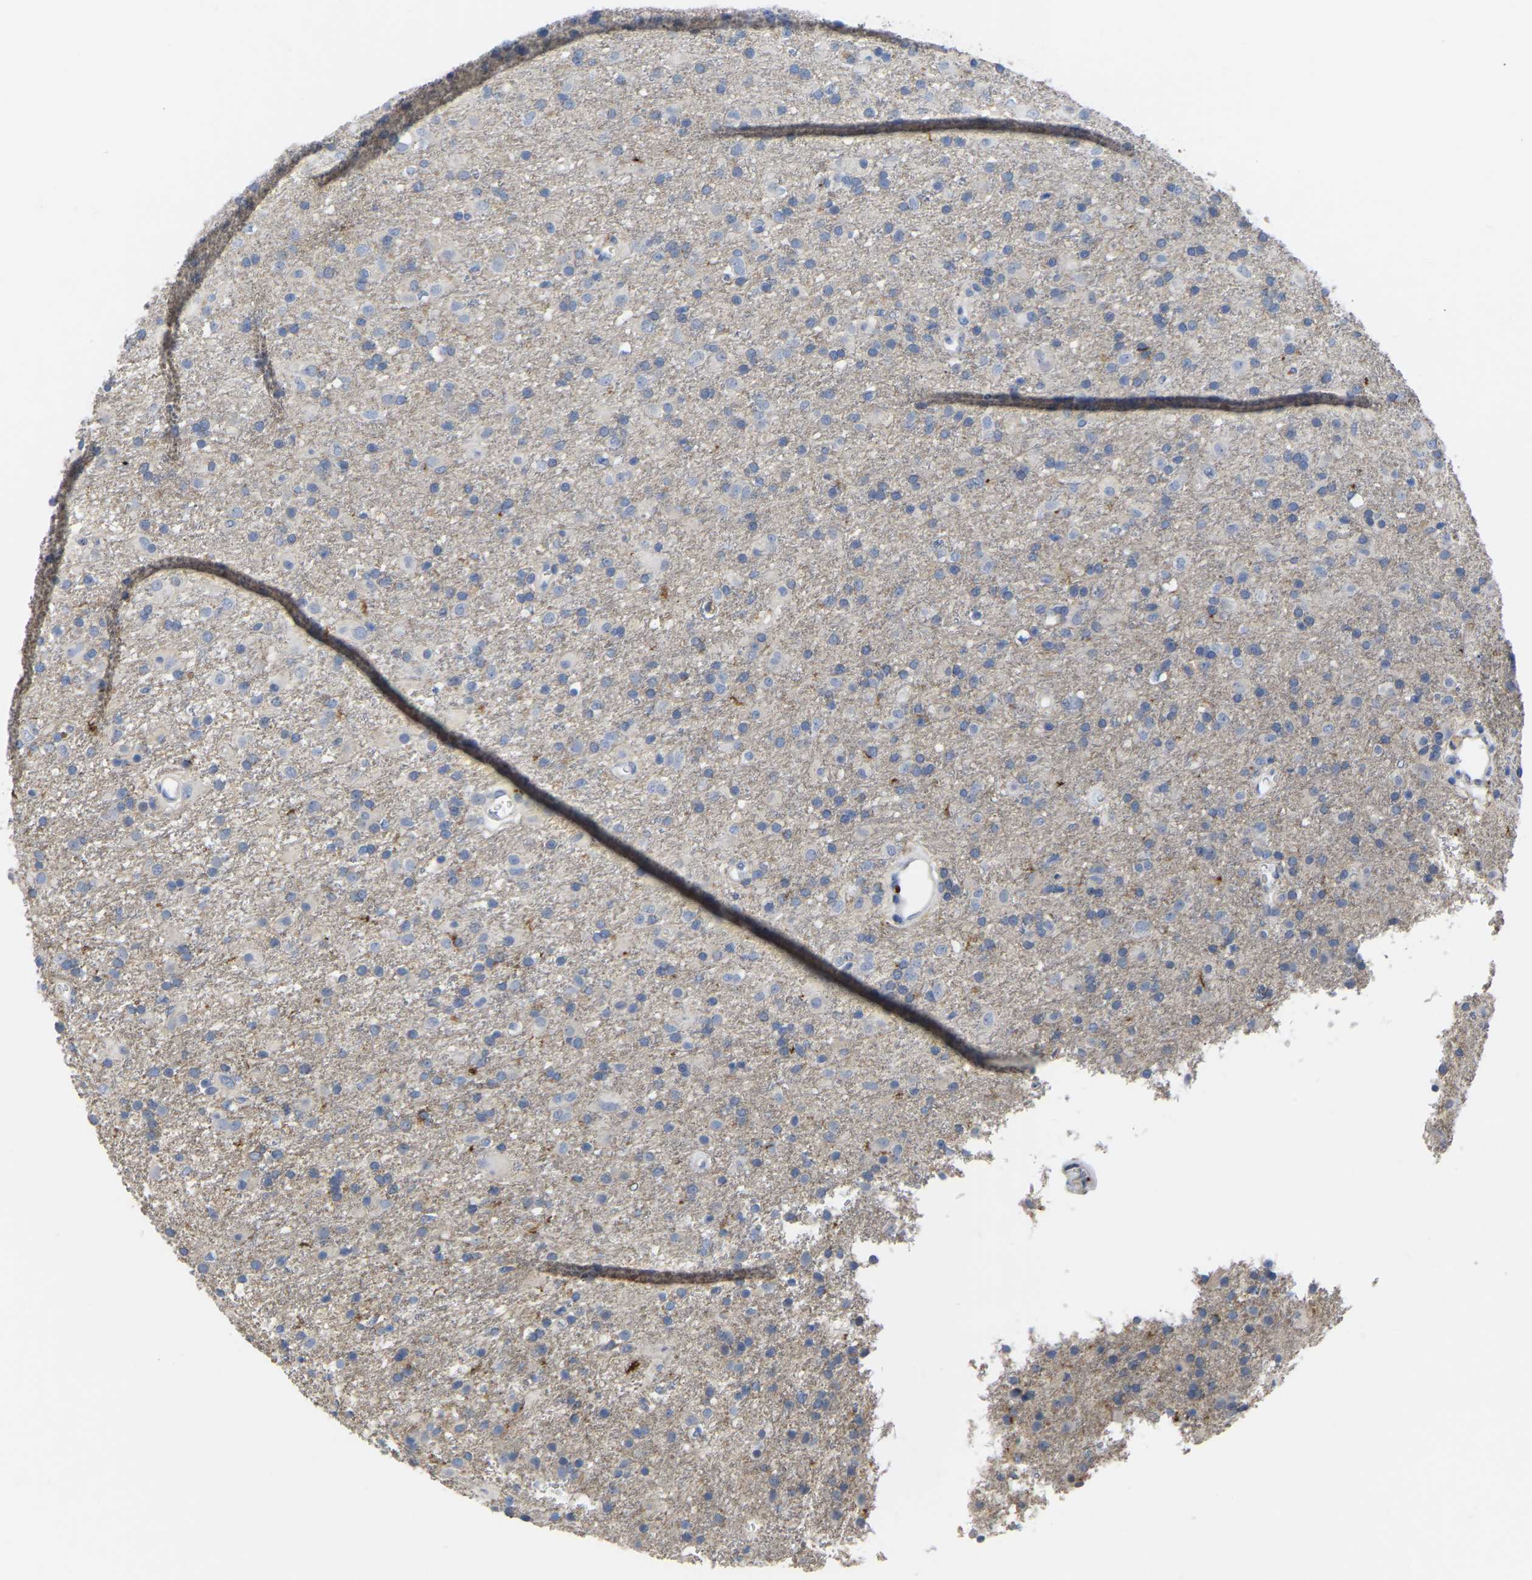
{"staining": {"intensity": "moderate", "quantity": "<25%", "location": "cytoplasmic/membranous"}, "tissue": "glioma", "cell_type": "Tumor cells", "image_type": "cancer", "snomed": [{"axis": "morphology", "description": "Glioma, malignant, Low grade"}, {"axis": "topography", "description": "Brain"}], "caption": "The photomicrograph displays immunohistochemical staining of glioma. There is moderate cytoplasmic/membranous positivity is appreciated in approximately <25% of tumor cells. Using DAB (3,3'-diaminobenzidine) (brown) and hematoxylin (blue) stains, captured at high magnification using brightfield microscopy.", "gene": "ZNF449", "patient": {"sex": "male", "age": 65}}